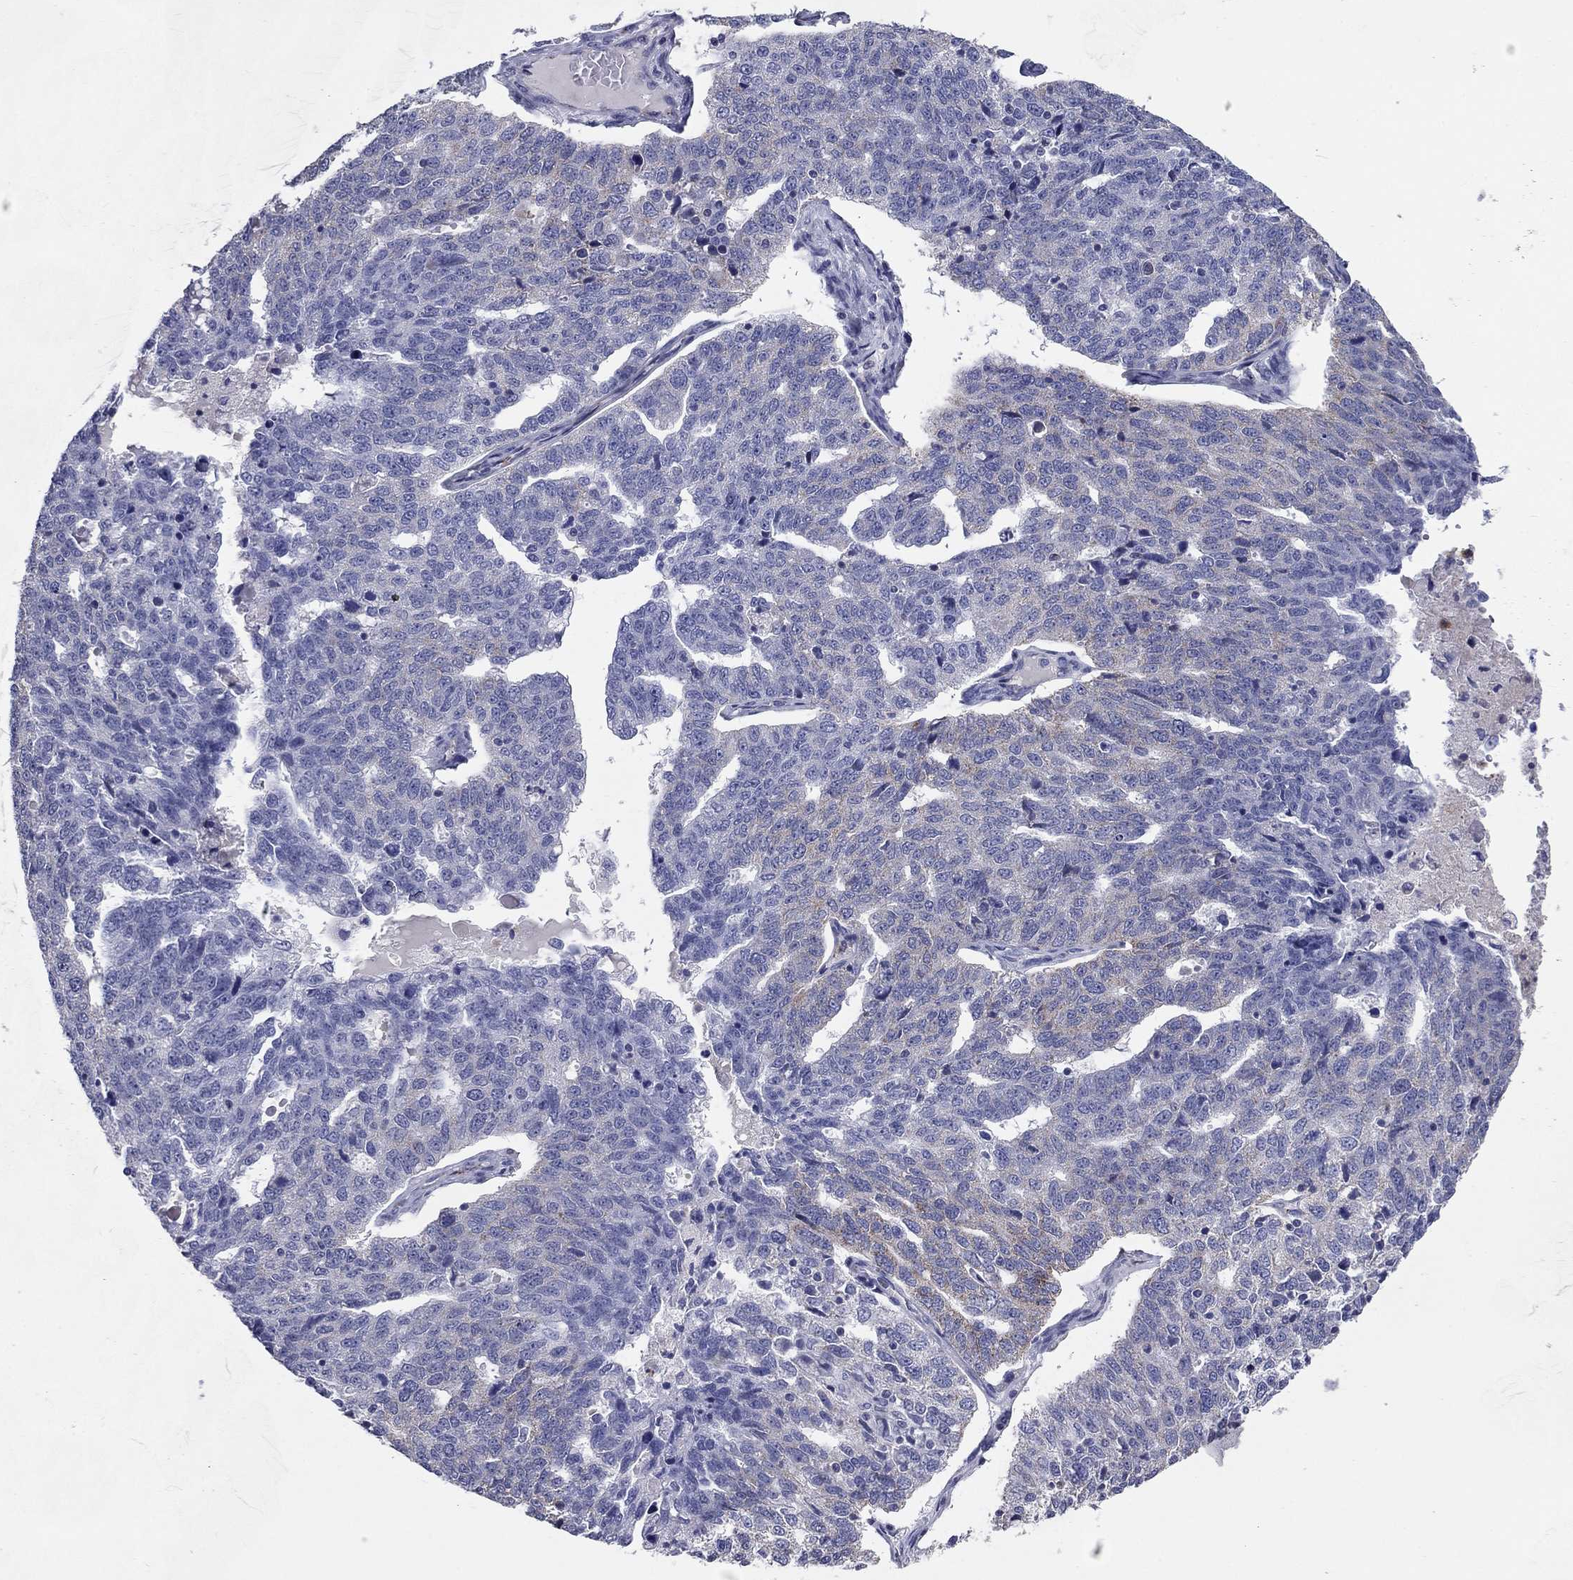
{"staining": {"intensity": "negative", "quantity": "none", "location": "none"}, "tissue": "ovarian cancer", "cell_type": "Tumor cells", "image_type": "cancer", "snomed": [{"axis": "morphology", "description": "Cystadenocarcinoma, serous, NOS"}, {"axis": "topography", "description": "Ovary"}], "caption": "Immunohistochemistry (IHC) of ovarian cancer (serous cystadenocarcinoma) demonstrates no positivity in tumor cells.", "gene": "NDUFA4L2", "patient": {"sex": "female", "age": 71}}